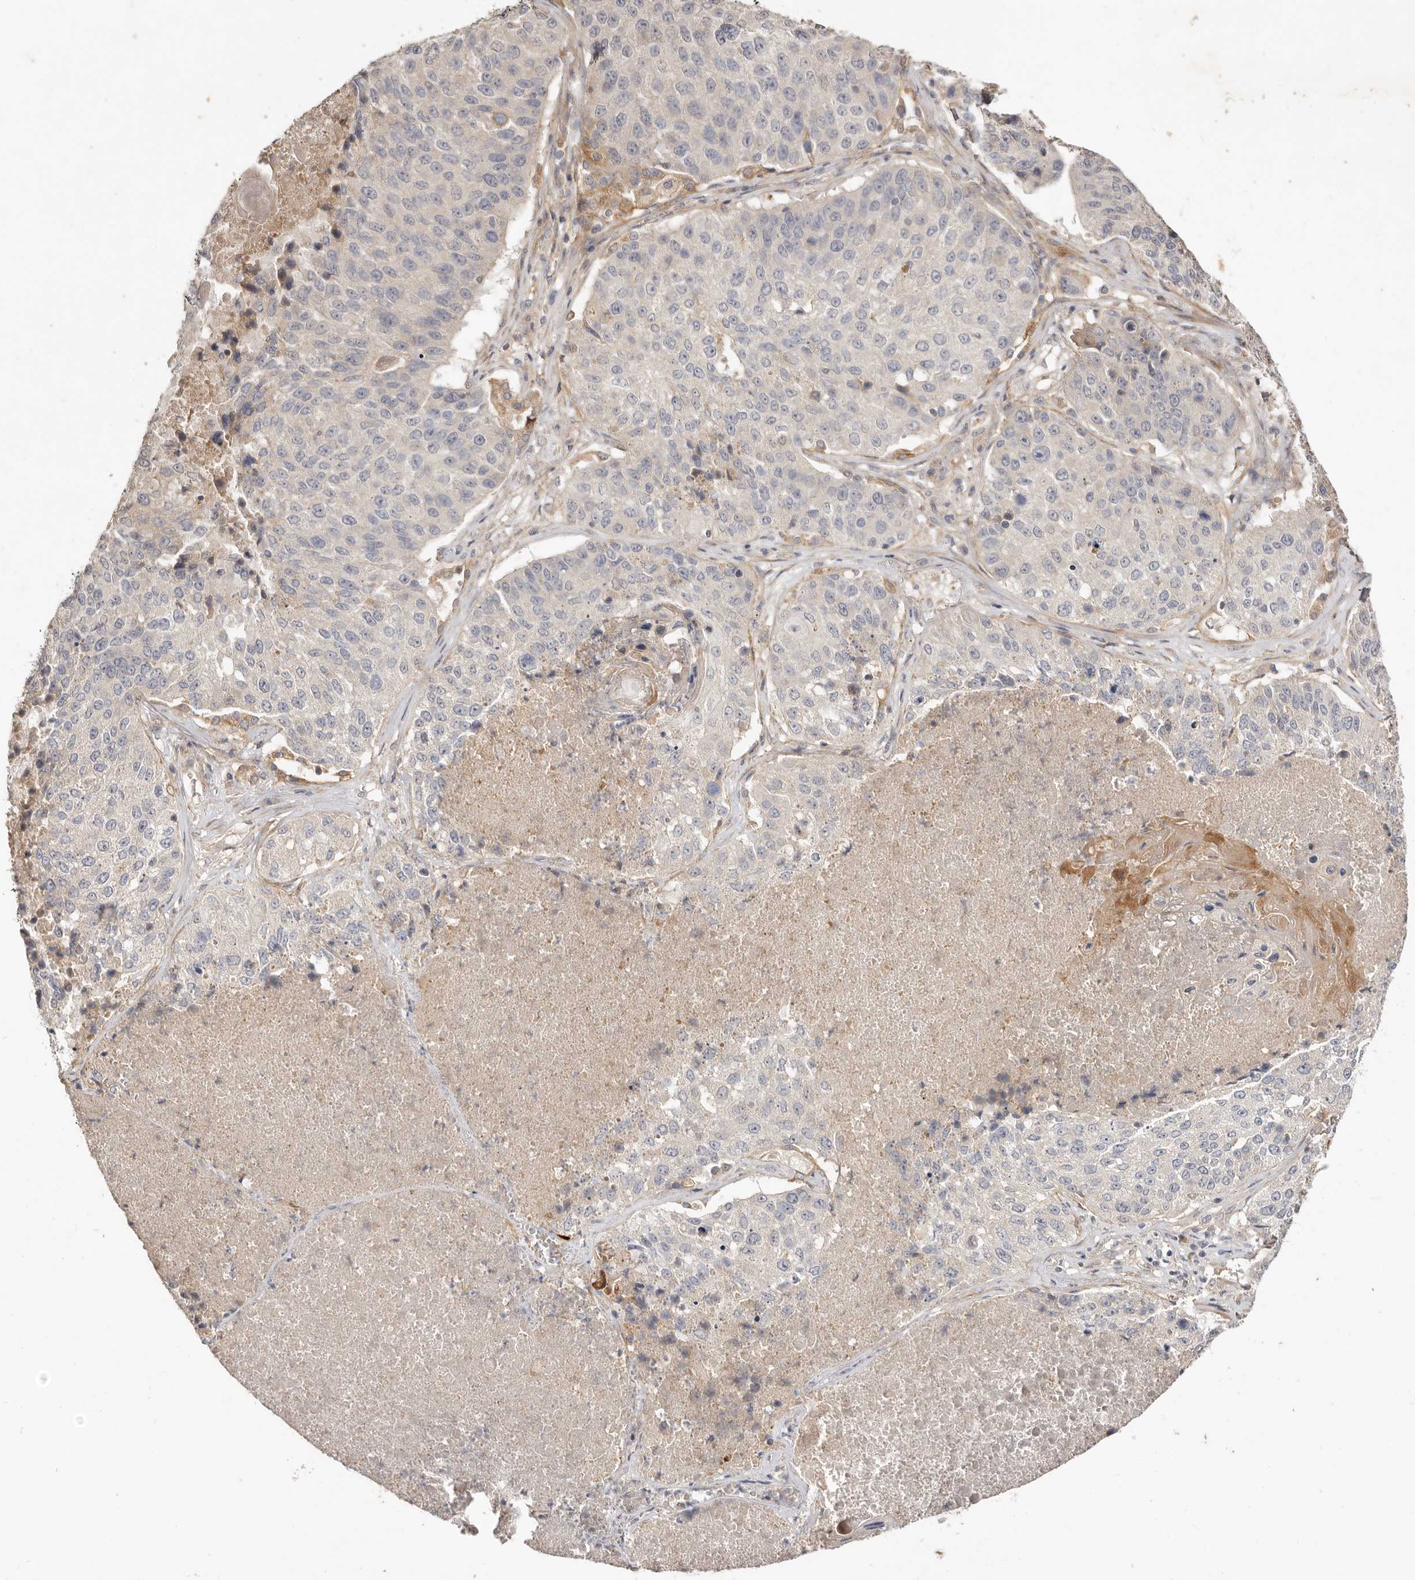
{"staining": {"intensity": "negative", "quantity": "none", "location": "none"}, "tissue": "lung cancer", "cell_type": "Tumor cells", "image_type": "cancer", "snomed": [{"axis": "morphology", "description": "Squamous cell carcinoma, NOS"}, {"axis": "topography", "description": "Lung"}], "caption": "This histopathology image is of lung cancer (squamous cell carcinoma) stained with IHC to label a protein in brown with the nuclei are counter-stained blue. There is no expression in tumor cells.", "gene": "ADAMTS9", "patient": {"sex": "male", "age": 61}}